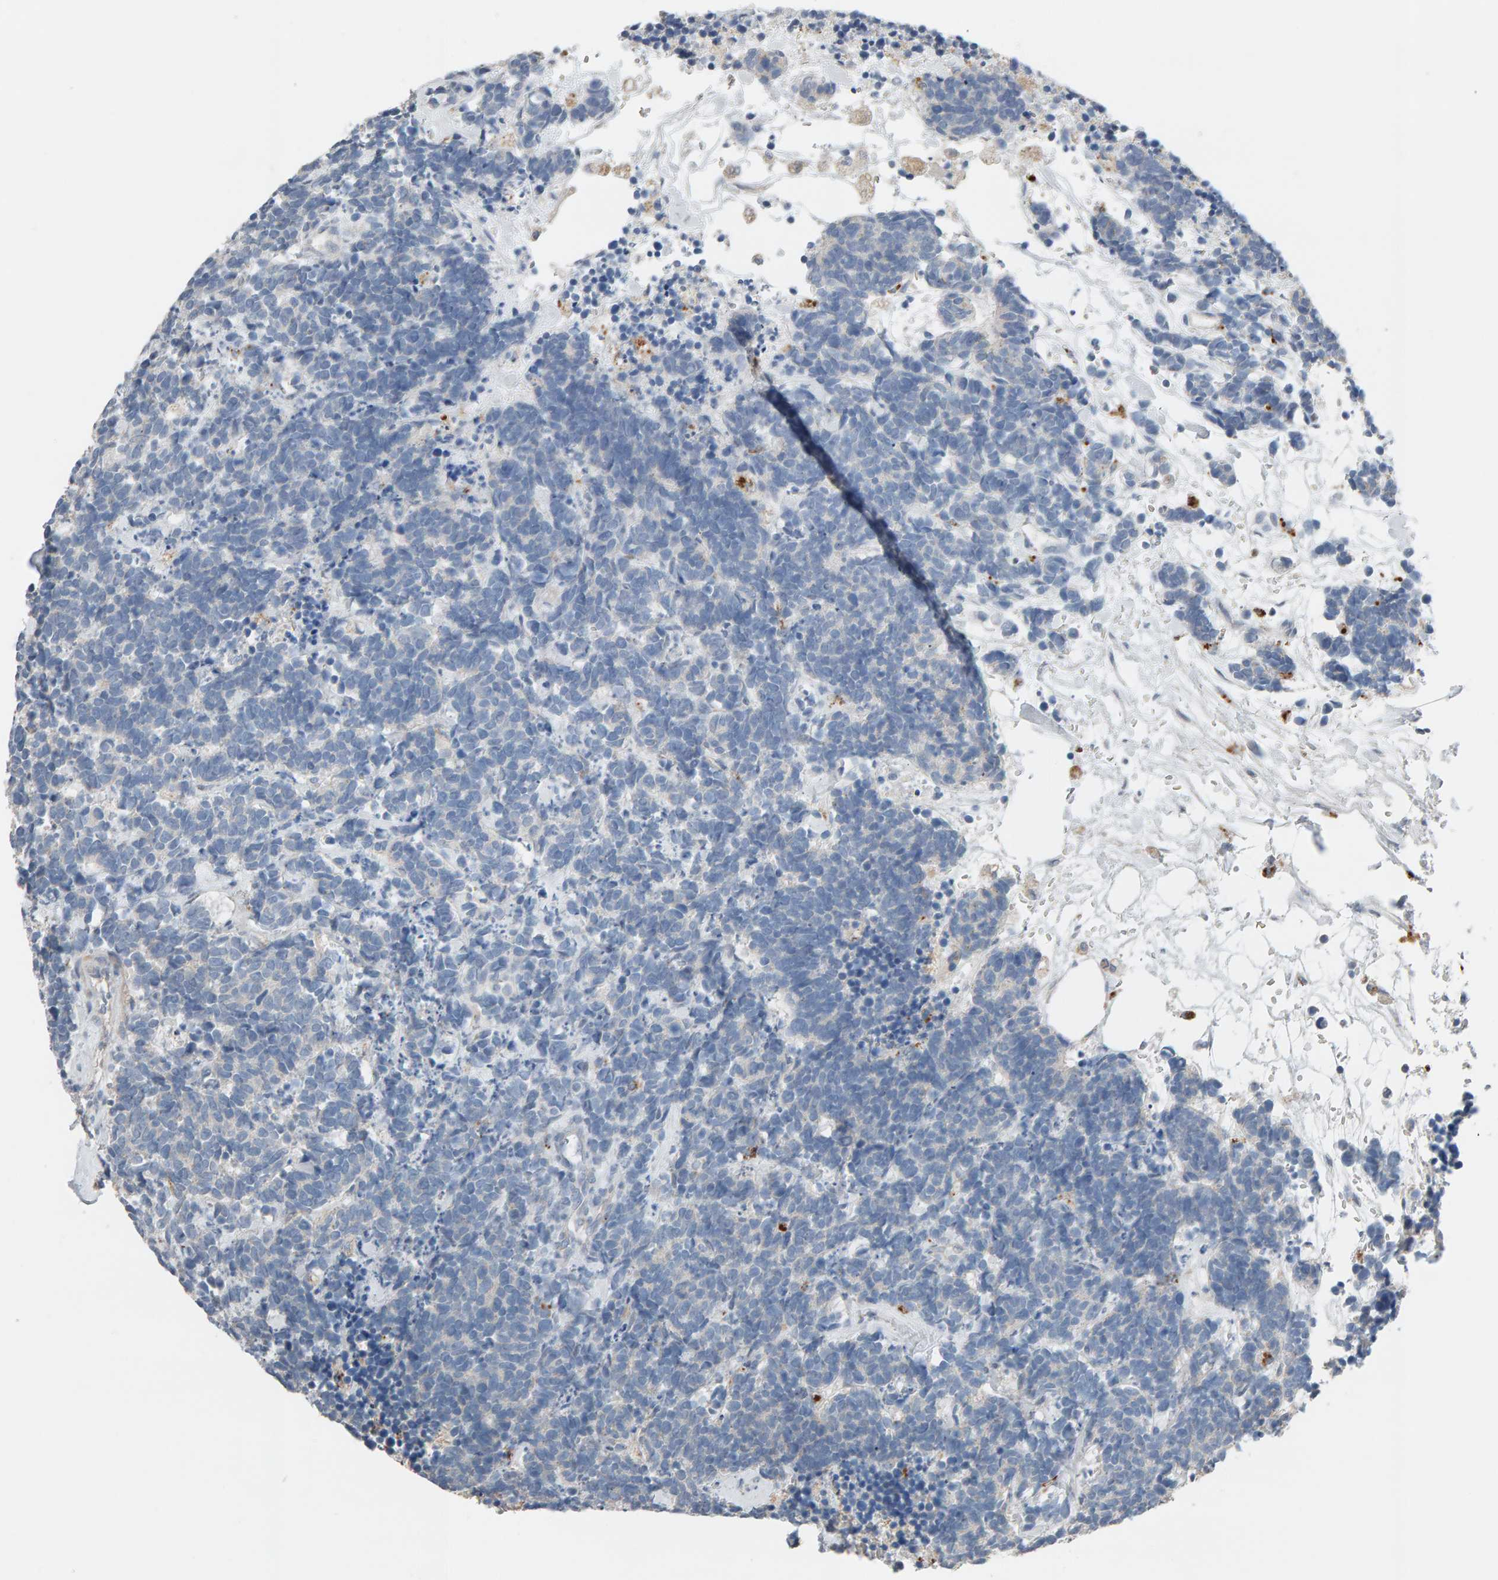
{"staining": {"intensity": "negative", "quantity": "none", "location": "none"}, "tissue": "carcinoid", "cell_type": "Tumor cells", "image_type": "cancer", "snomed": [{"axis": "morphology", "description": "Carcinoma, NOS"}, {"axis": "morphology", "description": "Carcinoid, malignant, NOS"}, {"axis": "topography", "description": "Urinary bladder"}], "caption": "An image of carcinoid stained for a protein demonstrates no brown staining in tumor cells. Nuclei are stained in blue.", "gene": "IPPK", "patient": {"sex": "male", "age": 57}}